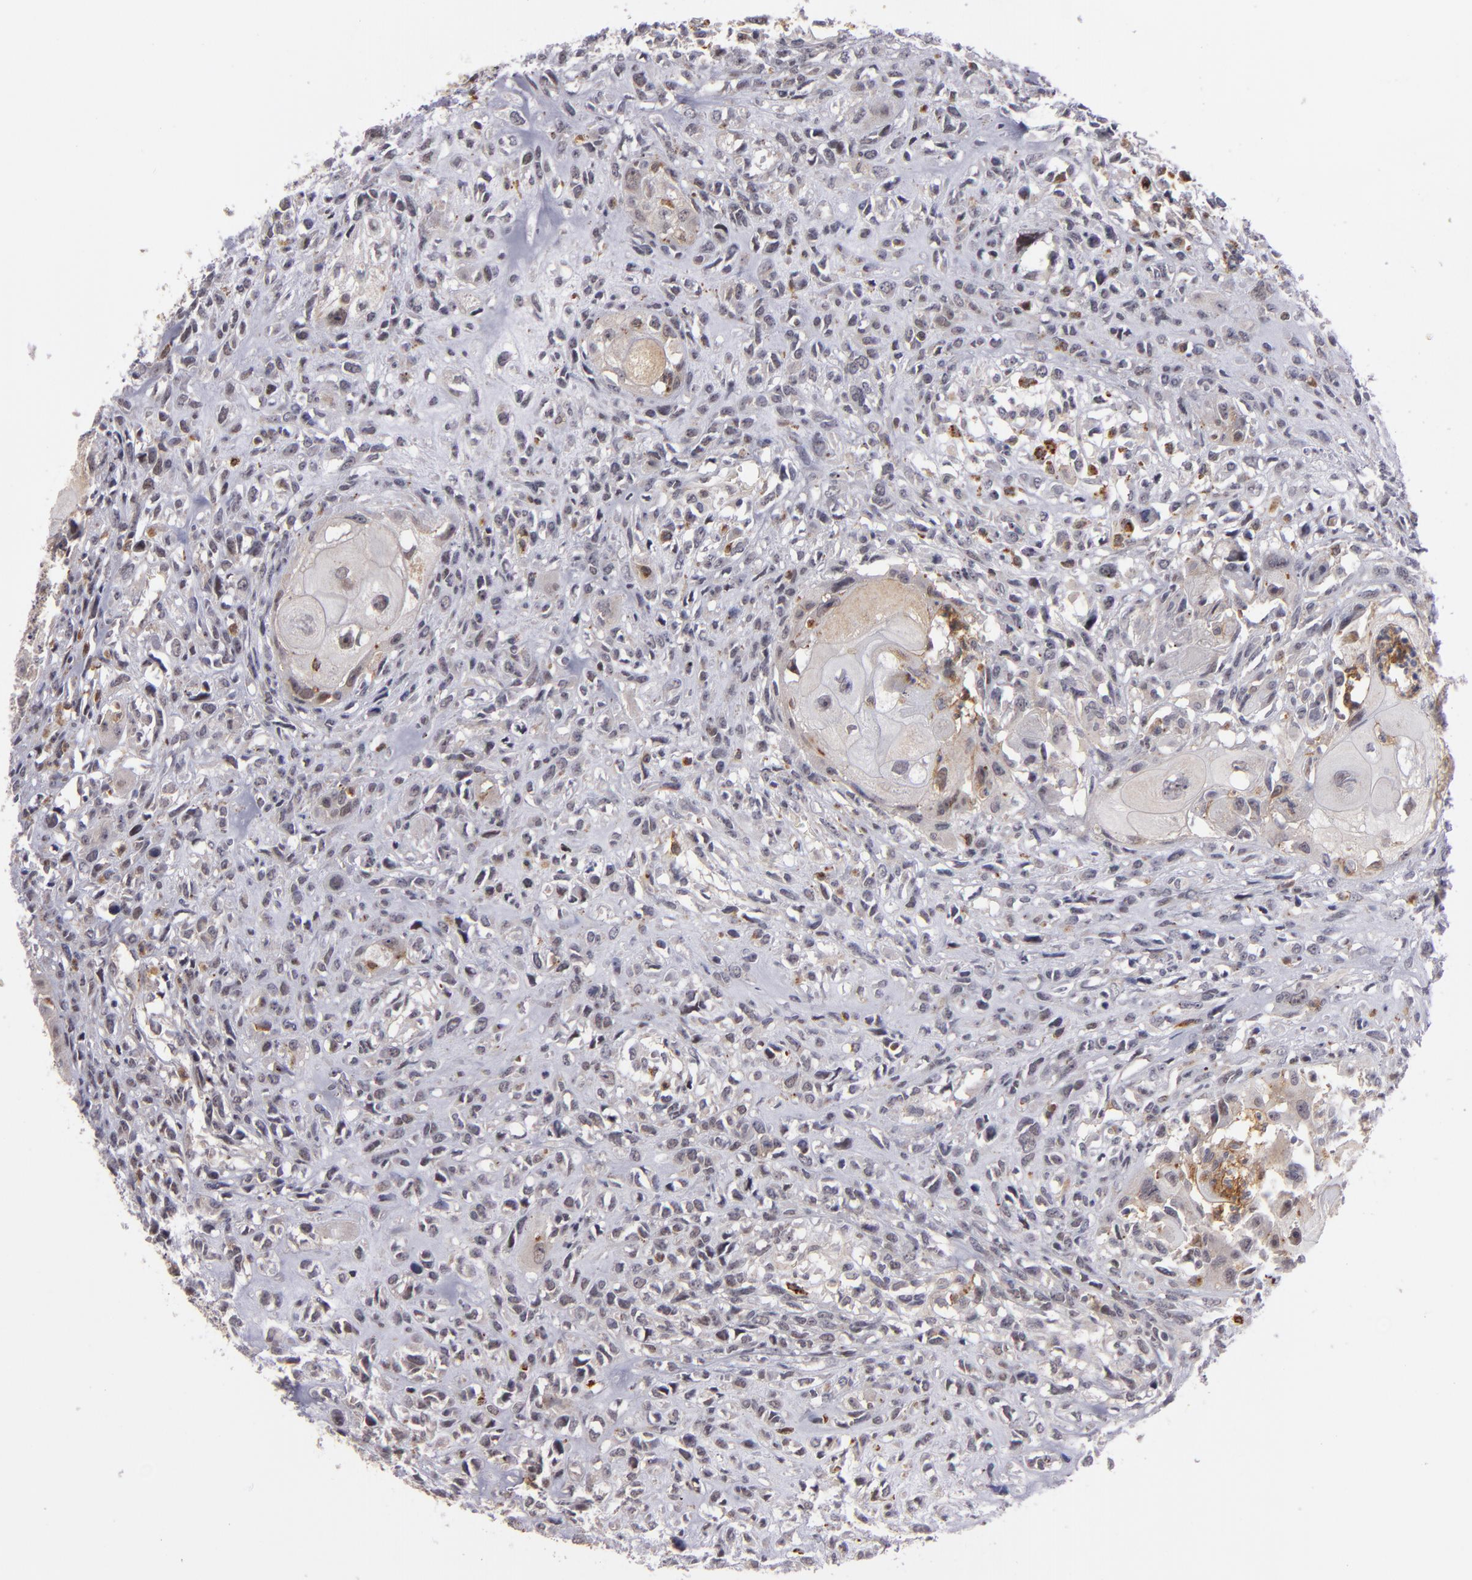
{"staining": {"intensity": "weak", "quantity": ">75%", "location": "cytoplasmic/membranous,nuclear"}, "tissue": "head and neck cancer", "cell_type": "Tumor cells", "image_type": "cancer", "snomed": [{"axis": "morphology", "description": "Neoplasm, malignant, NOS"}, {"axis": "topography", "description": "Salivary gland"}, {"axis": "topography", "description": "Head-Neck"}], "caption": "Human neoplasm (malignant) (head and neck) stained for a protein (brown) demonstrates weak cytoplasmic/membranous and nuclear positive positivity in approximately >75% of tumor cells.", "gene": "STX3", "patient": {"sex": "male", "age": 43}}